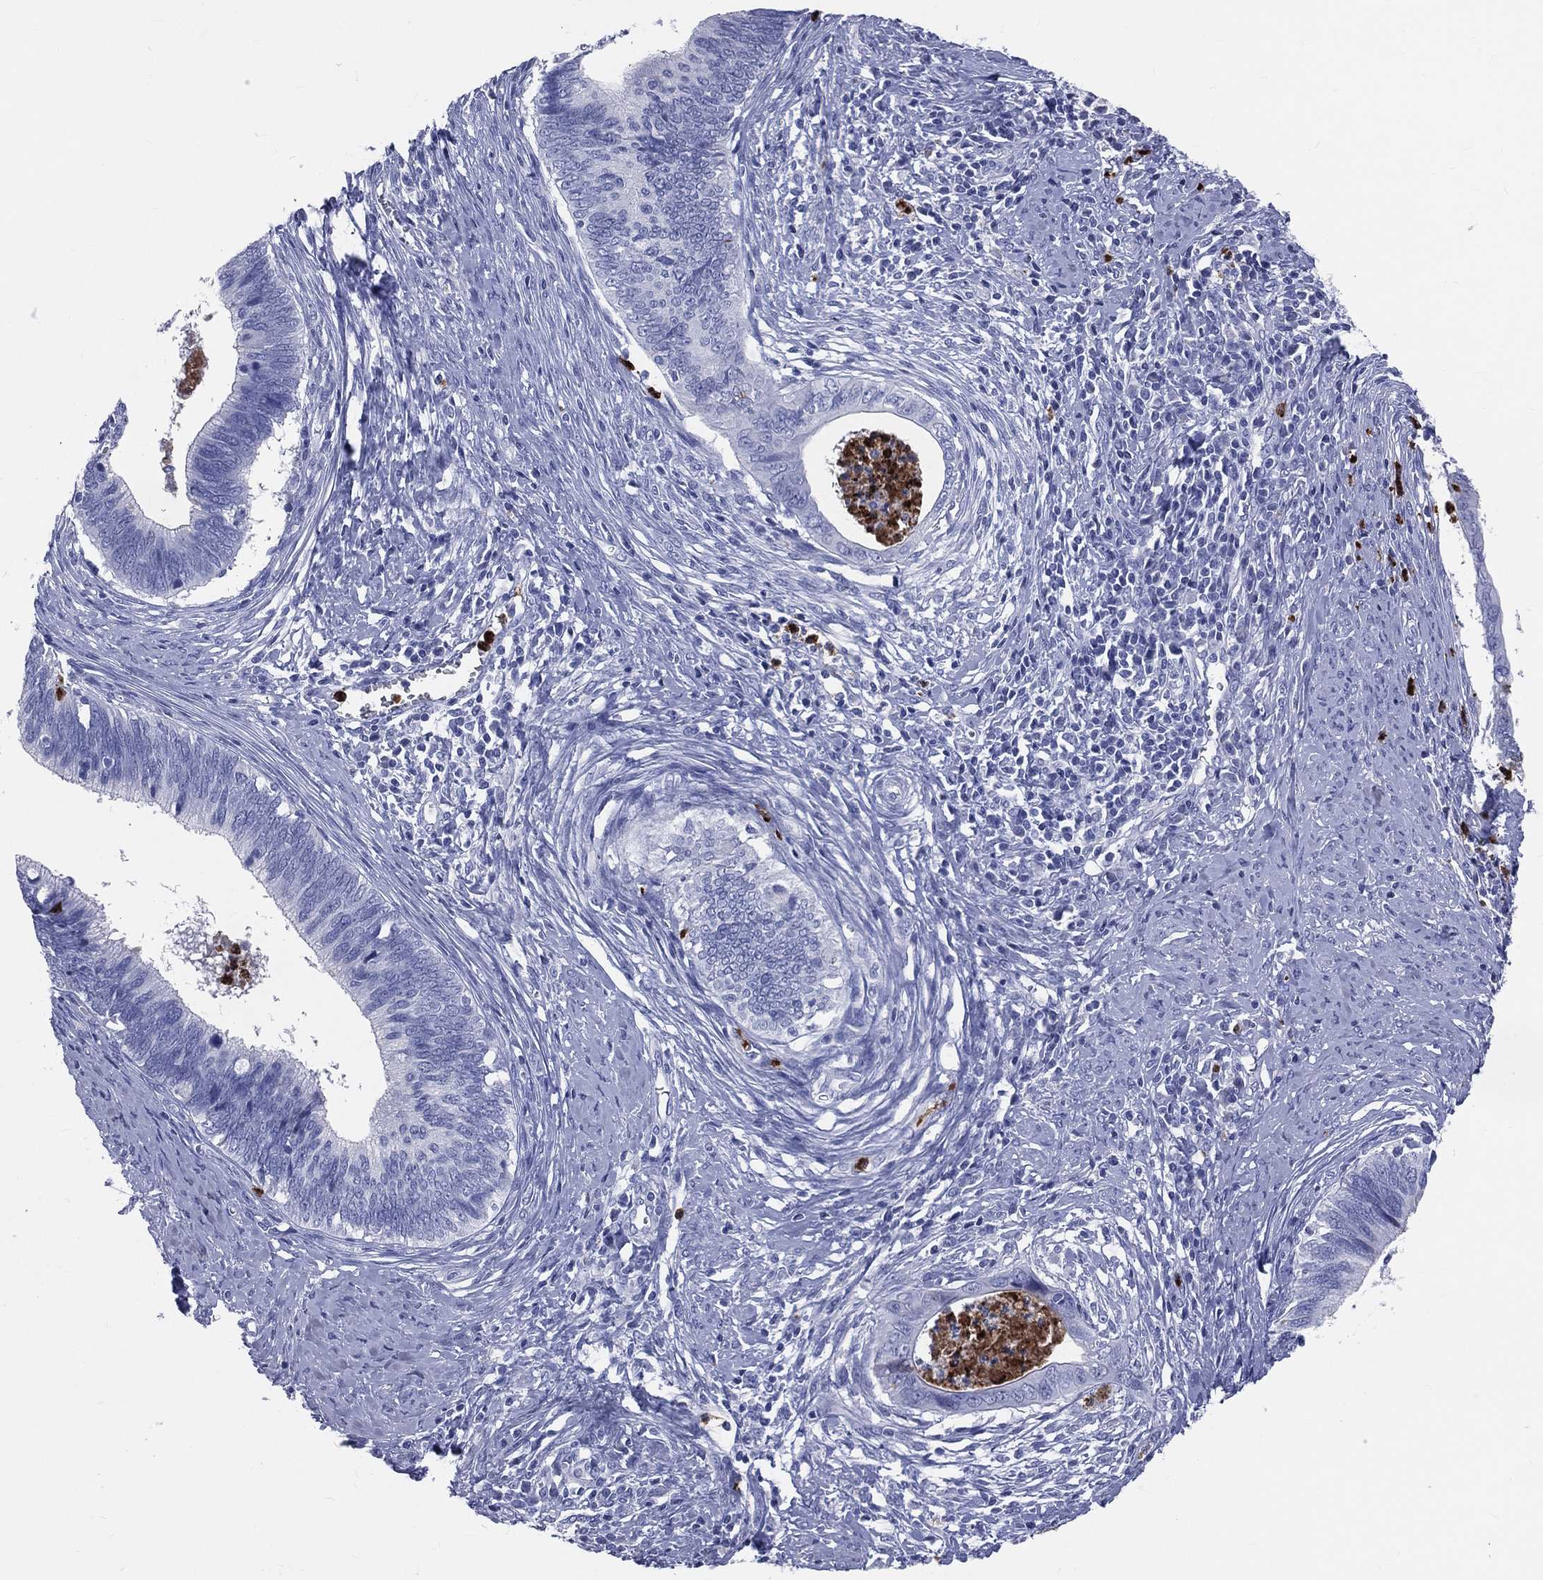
{"staining": {"intensity": "negative", "quantity": "none", "location": "none"}, "tissue": "cervical cancer", "cell_type": "Tumor cells", "image_type": "cancer", "snomed": [{"axis": "morphology", "description": "Adenocarcinoma, NOS"}, {"axis": "topography", "description": "Cervix"}], "caption": "Immunohistochemistry (IHC) micrograph of human adenocarcinoma (cervical) stained for a protein (brown), which demonstrates no staining in tumor cells.", "gene": "PGLYRP1", "patient": {"sex": "female", "age": 42}}